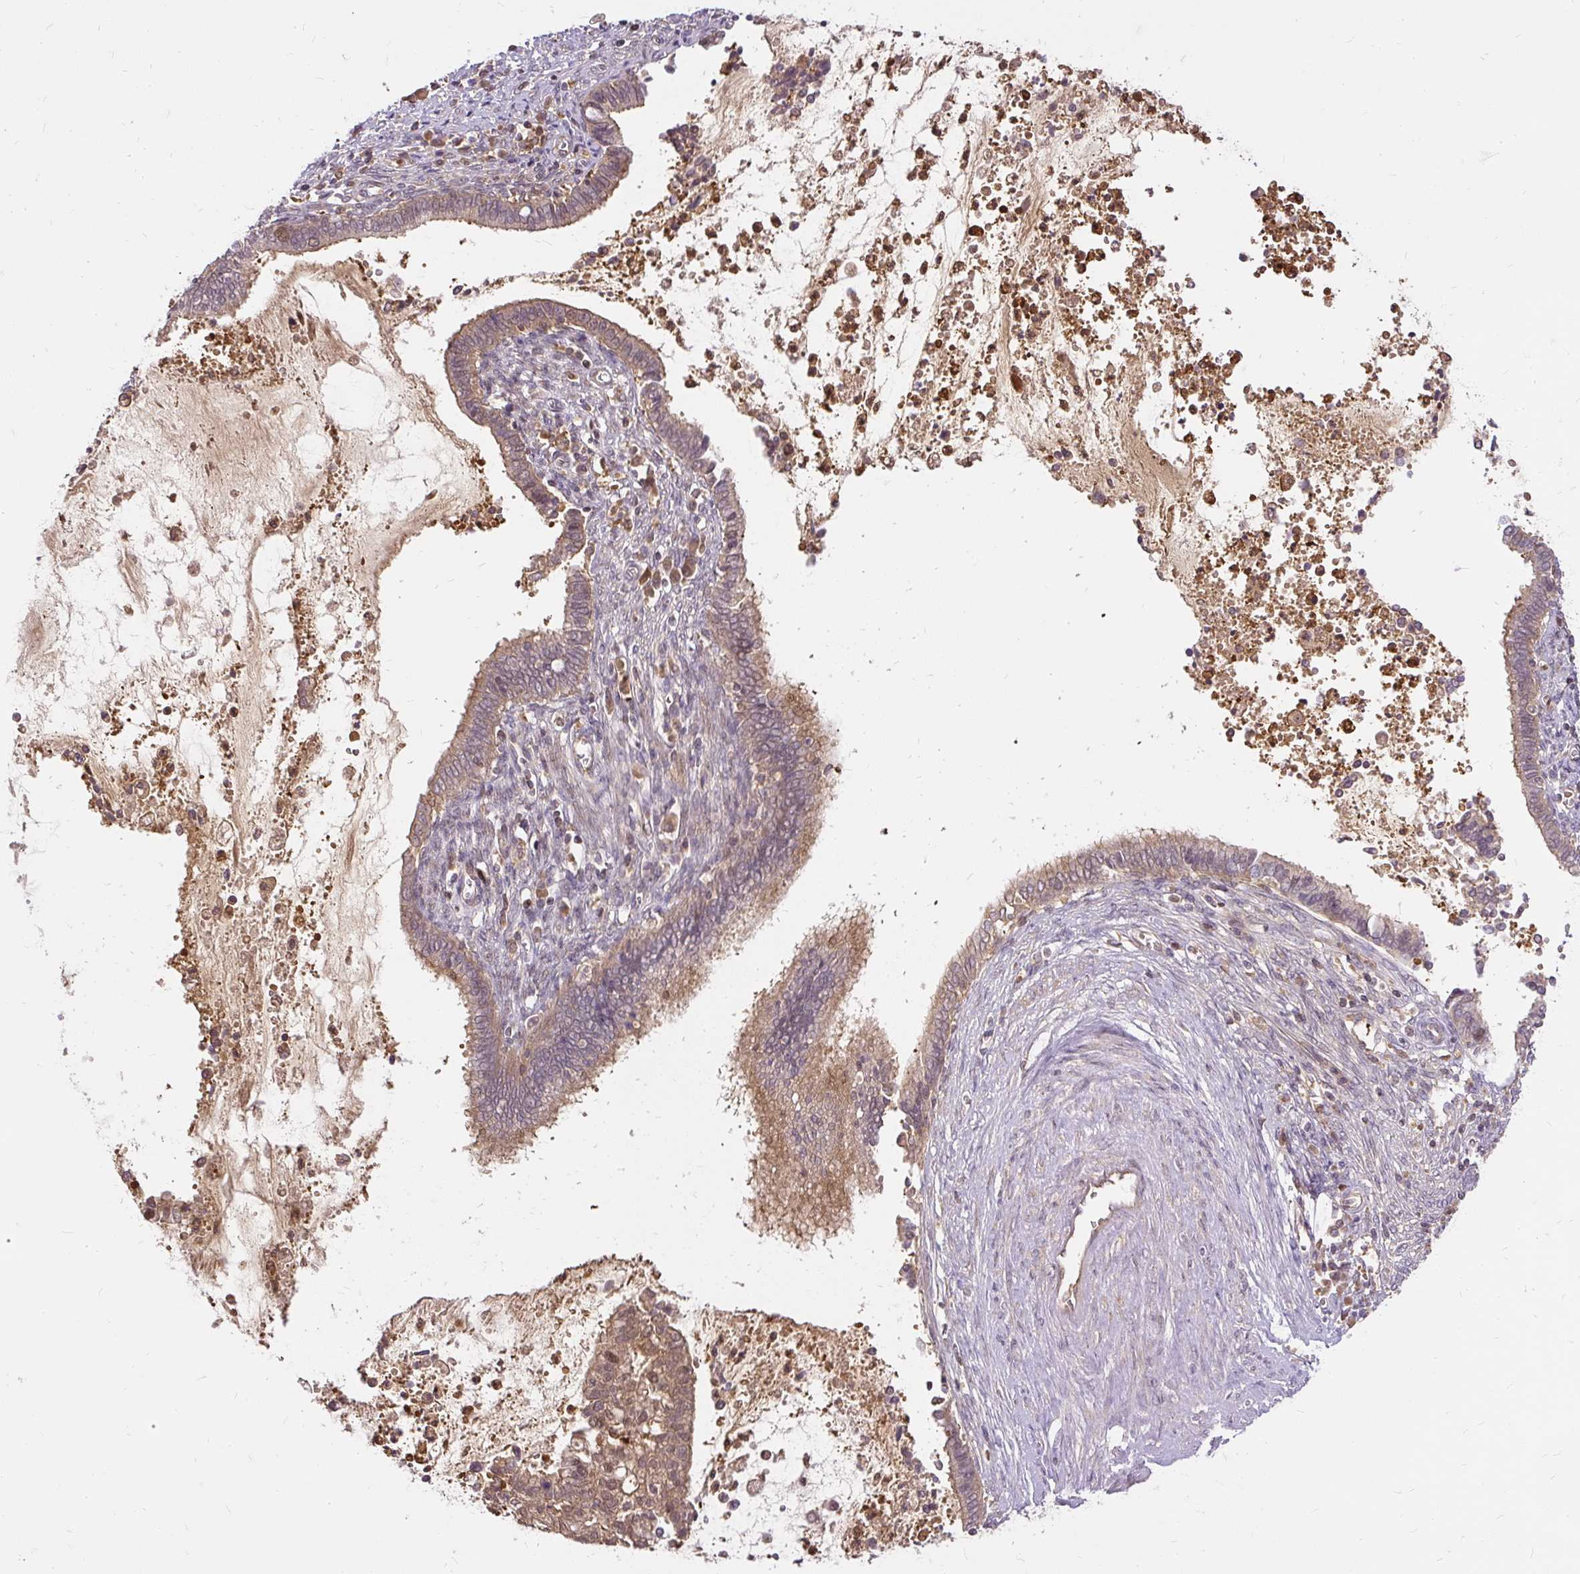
{"staining": {"intensity": "weak", "quantity": ">75%", "location": "cytoplasmic/membranous,nuclear"}, "tissue": "cervical cancer", "cell_type": "Tumor cells", "image_type": "cancer", "snomed": [{"axis": "morphology", "description": "Adenocarcinoma, NOS"}, {"axis": "topography", "description": "Cervix"}], "caption": "Protein analysis of cervical cancer (adenocarcinoma) tissue displays weak cytoplasmic/membranous and nuclear staining in about >75% of tumor cells.", "gene": "AP5S1", "patient": {"sex": "female", "age": 44}}